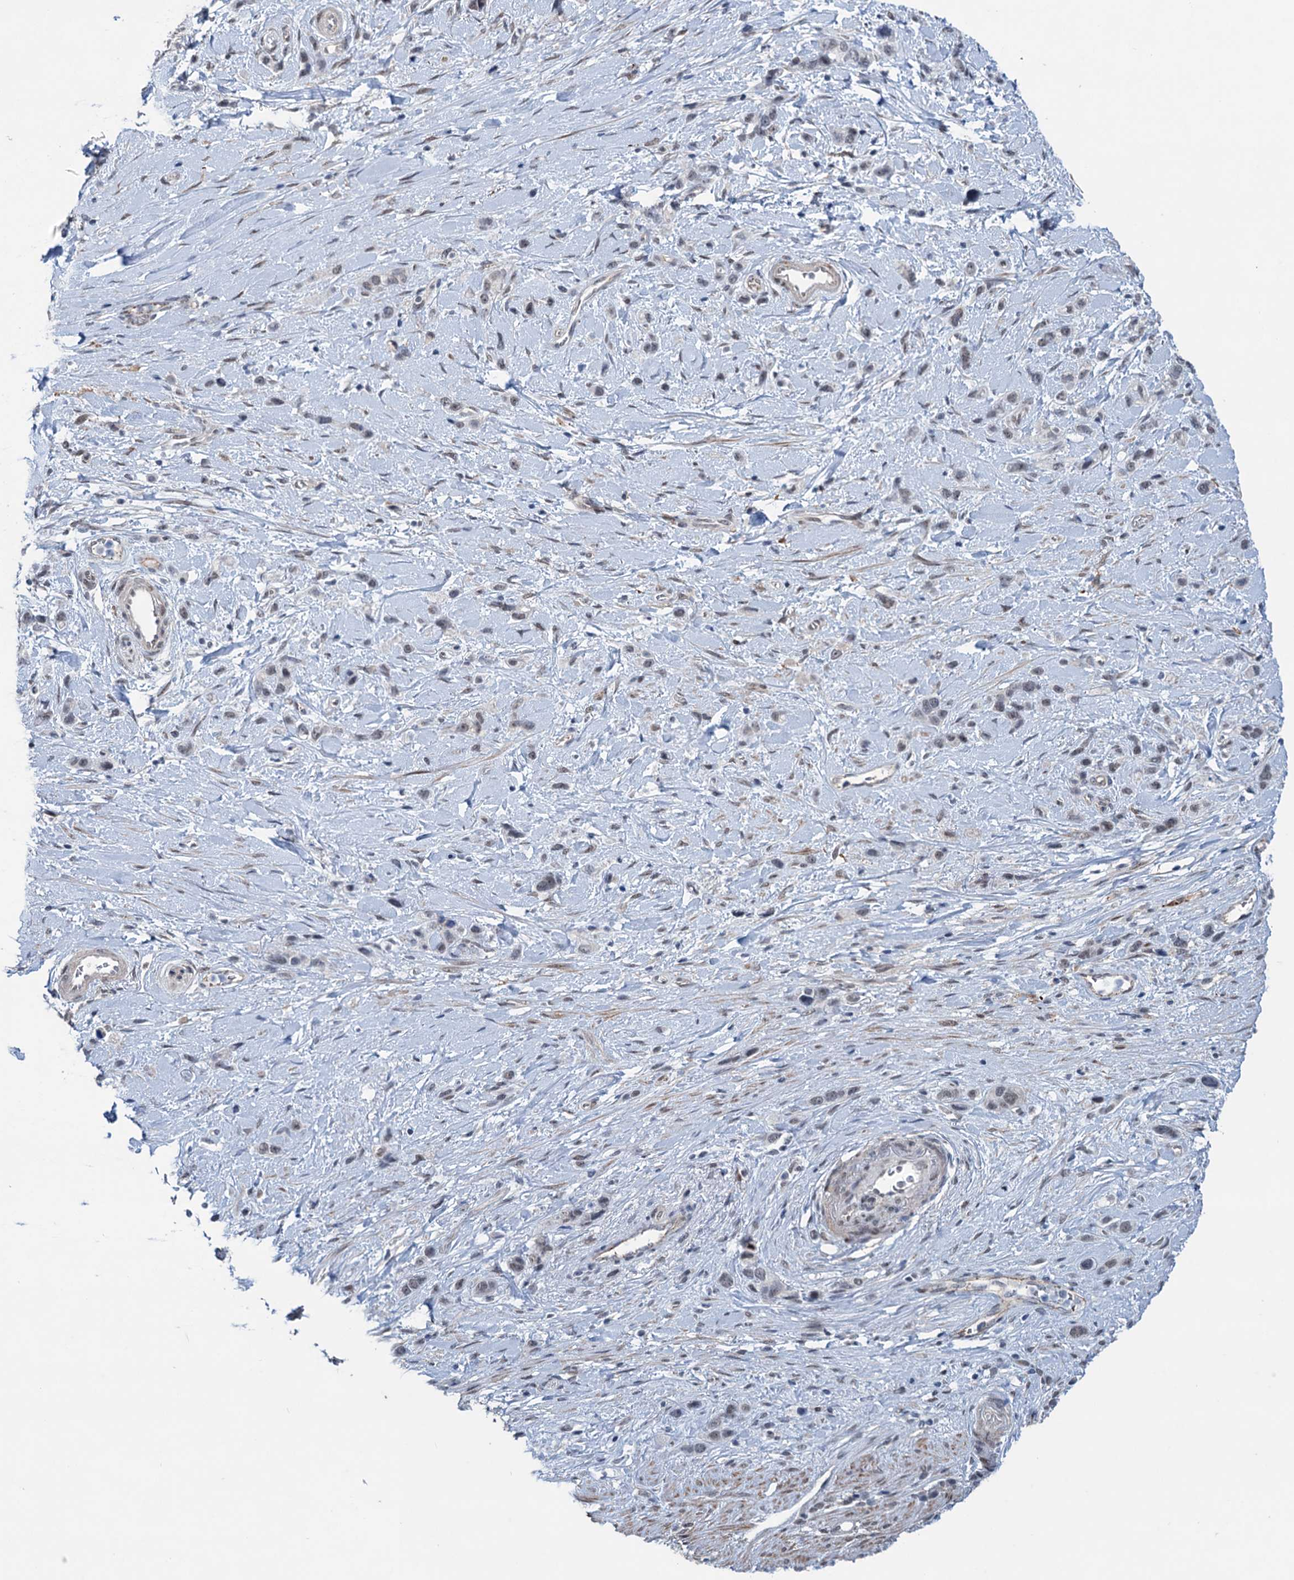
{"staining": {"intensity": "negative", "quantity": "none", "location": "none"}, "tissue": "stomach cancer", "cell_type": "Tumor cells", "image_type": "cancer", "snomed": [{"axis": "morphology", "description": "Adenocarcinoma, NOS"}, {"axis": "morphology", "description": "Adenocarcinoma, High grade"}, {"axis": "topography", "description": "Stomach, upper"}, {"axis": "topography", "description": "Stomach, lower"}], "caption": "Immunohistochemistry of human adenocarcinoma (high-grade) (stomach) reveals no staining in tumor cells.", "gene": "FAM53A", "patient": {"sex": "female", "age": 65}}